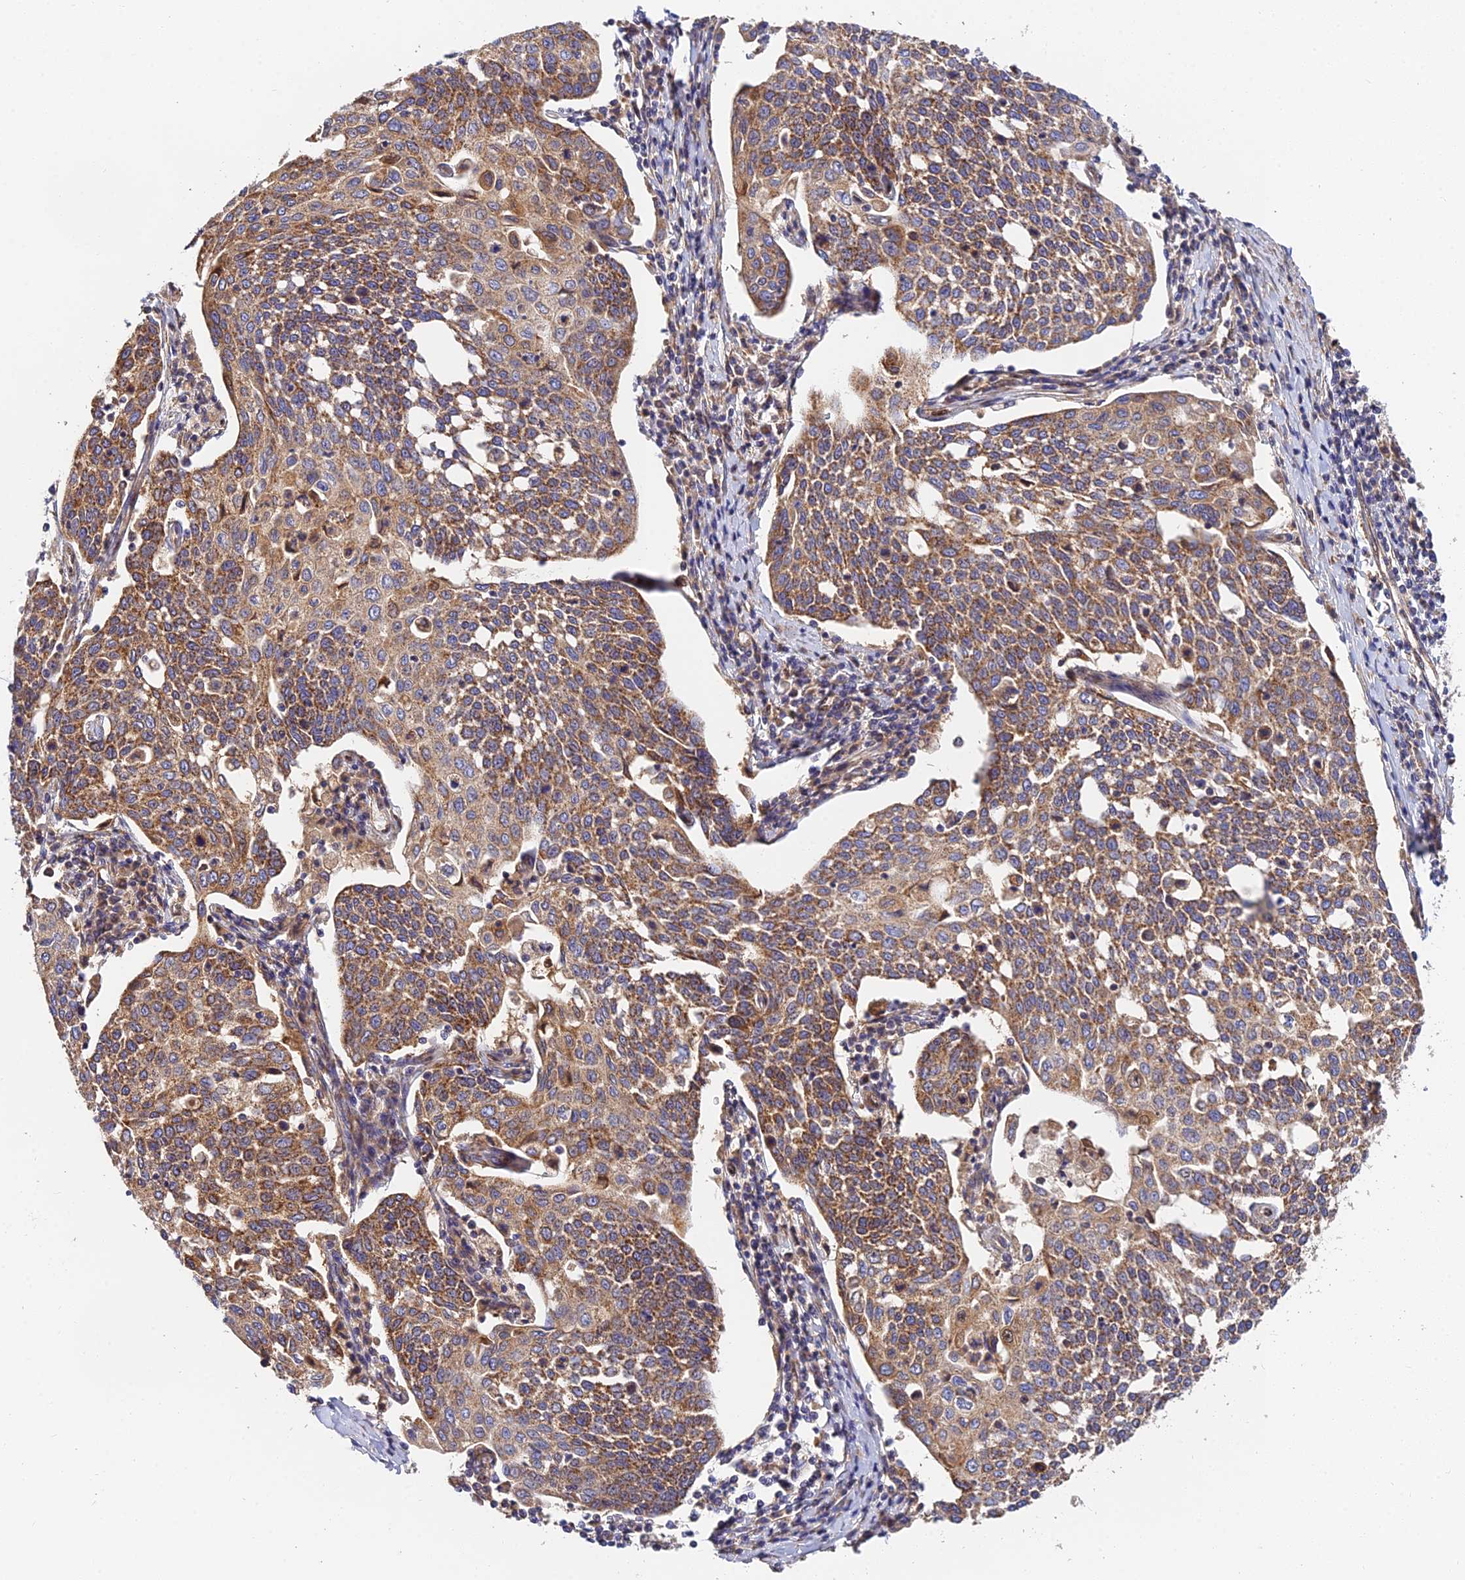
{"staining": {"intensity": "moderate", "quantity": ">75%", "location": "cytoplasmic/membranous"}, "tissue": "cervical cancer", "cell_type": "Tumor cells", "image_type": "cancer", "snomed": [{"axis": "morphology", "description": "Squamous cell carcinoma, NOS"}, {"axis": "topography", "description": "Cervix"}], "caption": "Moderate cytoplasmic/membranous expression for a protein is identified in about >75% of tumor cells of cervical cancer (squamous cell carcinoma) using immunohistochemistry (IHC).", "gene": "PODNL1", "patient": {"sex": "female", "age": 34}}